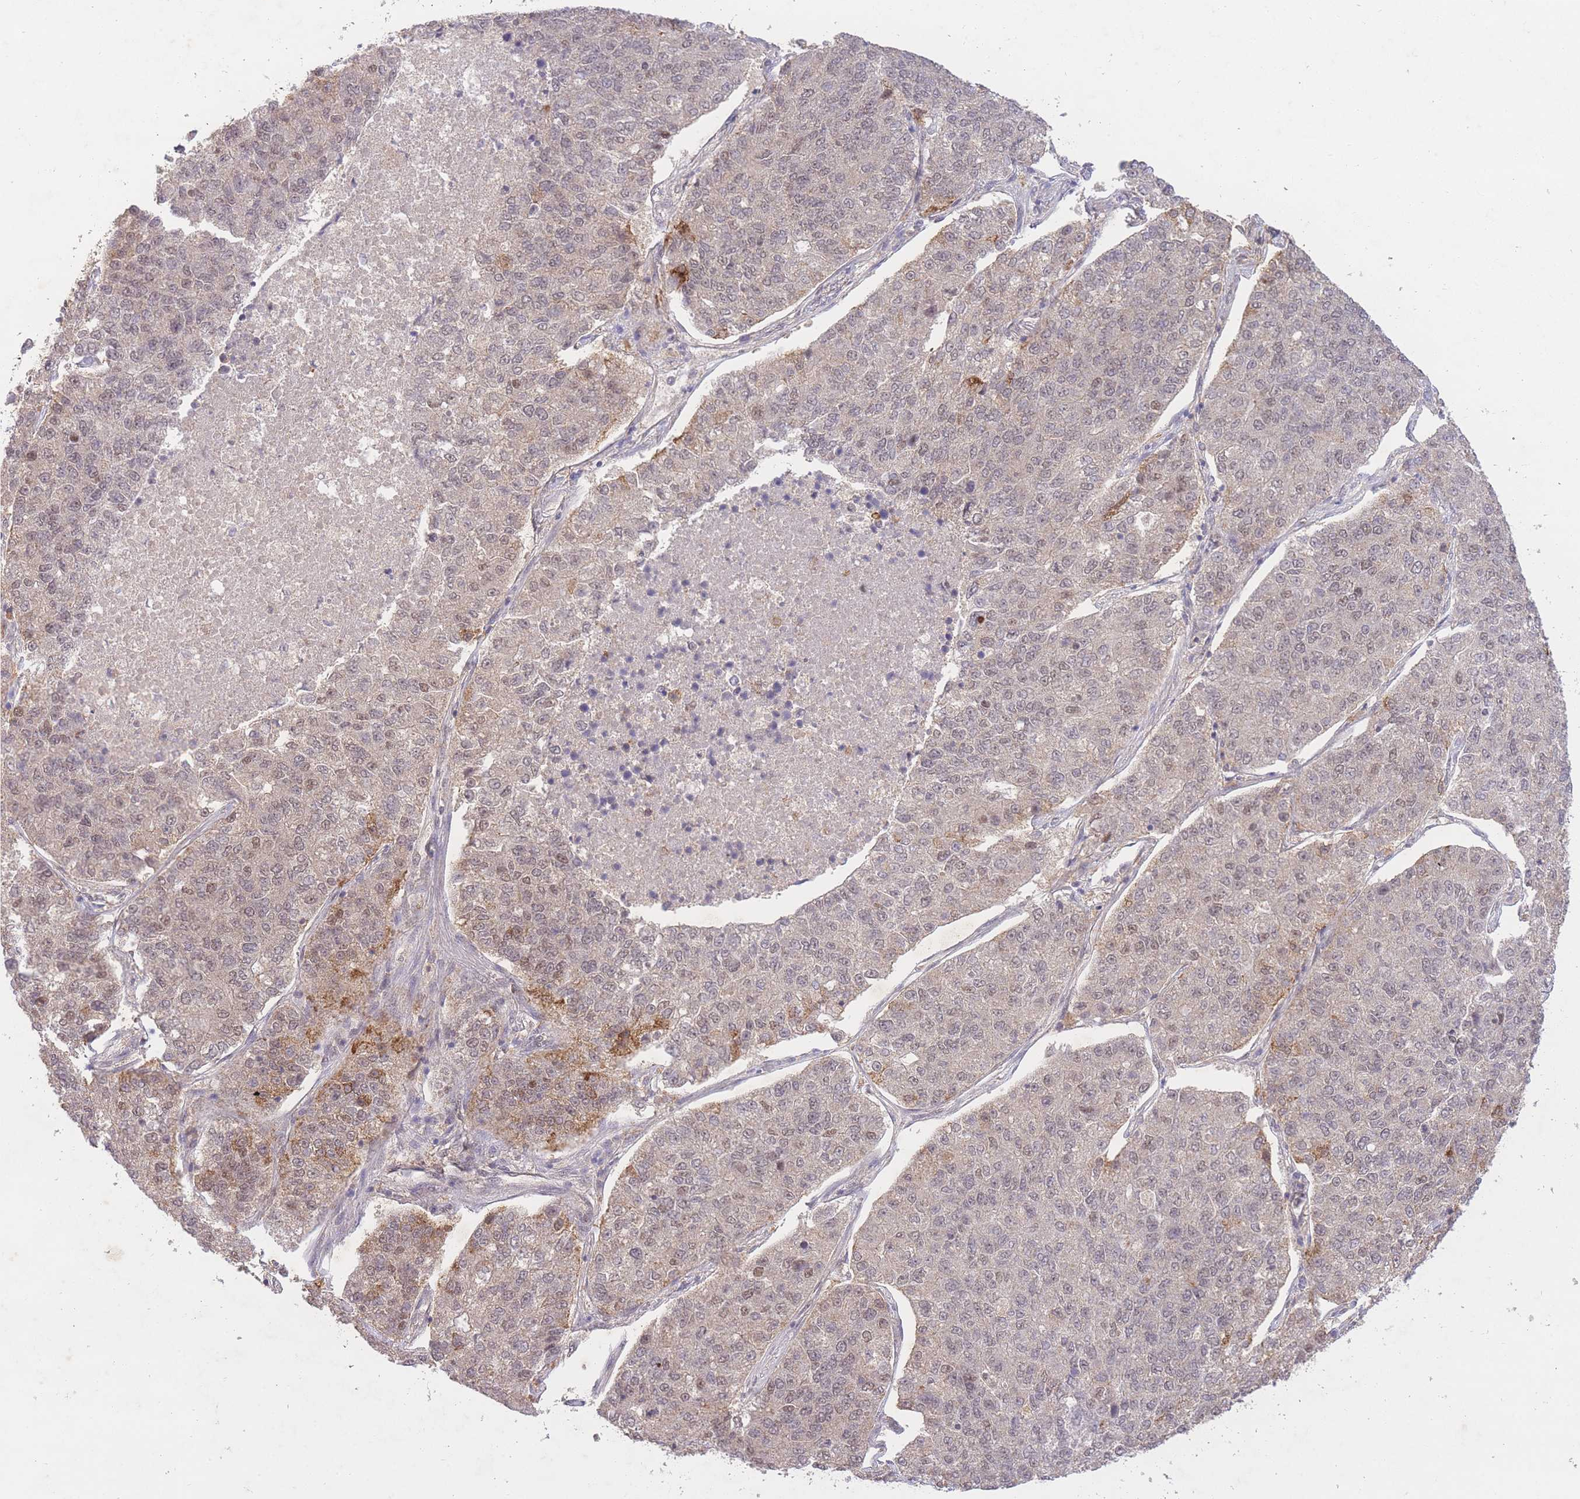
{"staining": {"intensity": "weak", "quantity": "25%-75%", "location": "cytoplasmic/membranous,nuclear"}, "tissue": "lung cancer", "cell_type": "Tumor cells", "image_type": "cancer", "snomed": [{"axis": "morphology", "description": "Adenocarcinoma, NOS"}, {"axis": "topography", "description": "Lung"}], "caption": "Human lung cancer (adenocarcinoma) stained with a brown dye reveals weak cytoplasmic/membranous and nuclear positive staining in approximately 25%-75% of tumor cells.", "gene": "RNF144B", "patient": {"sex": "male", "age": 49}}